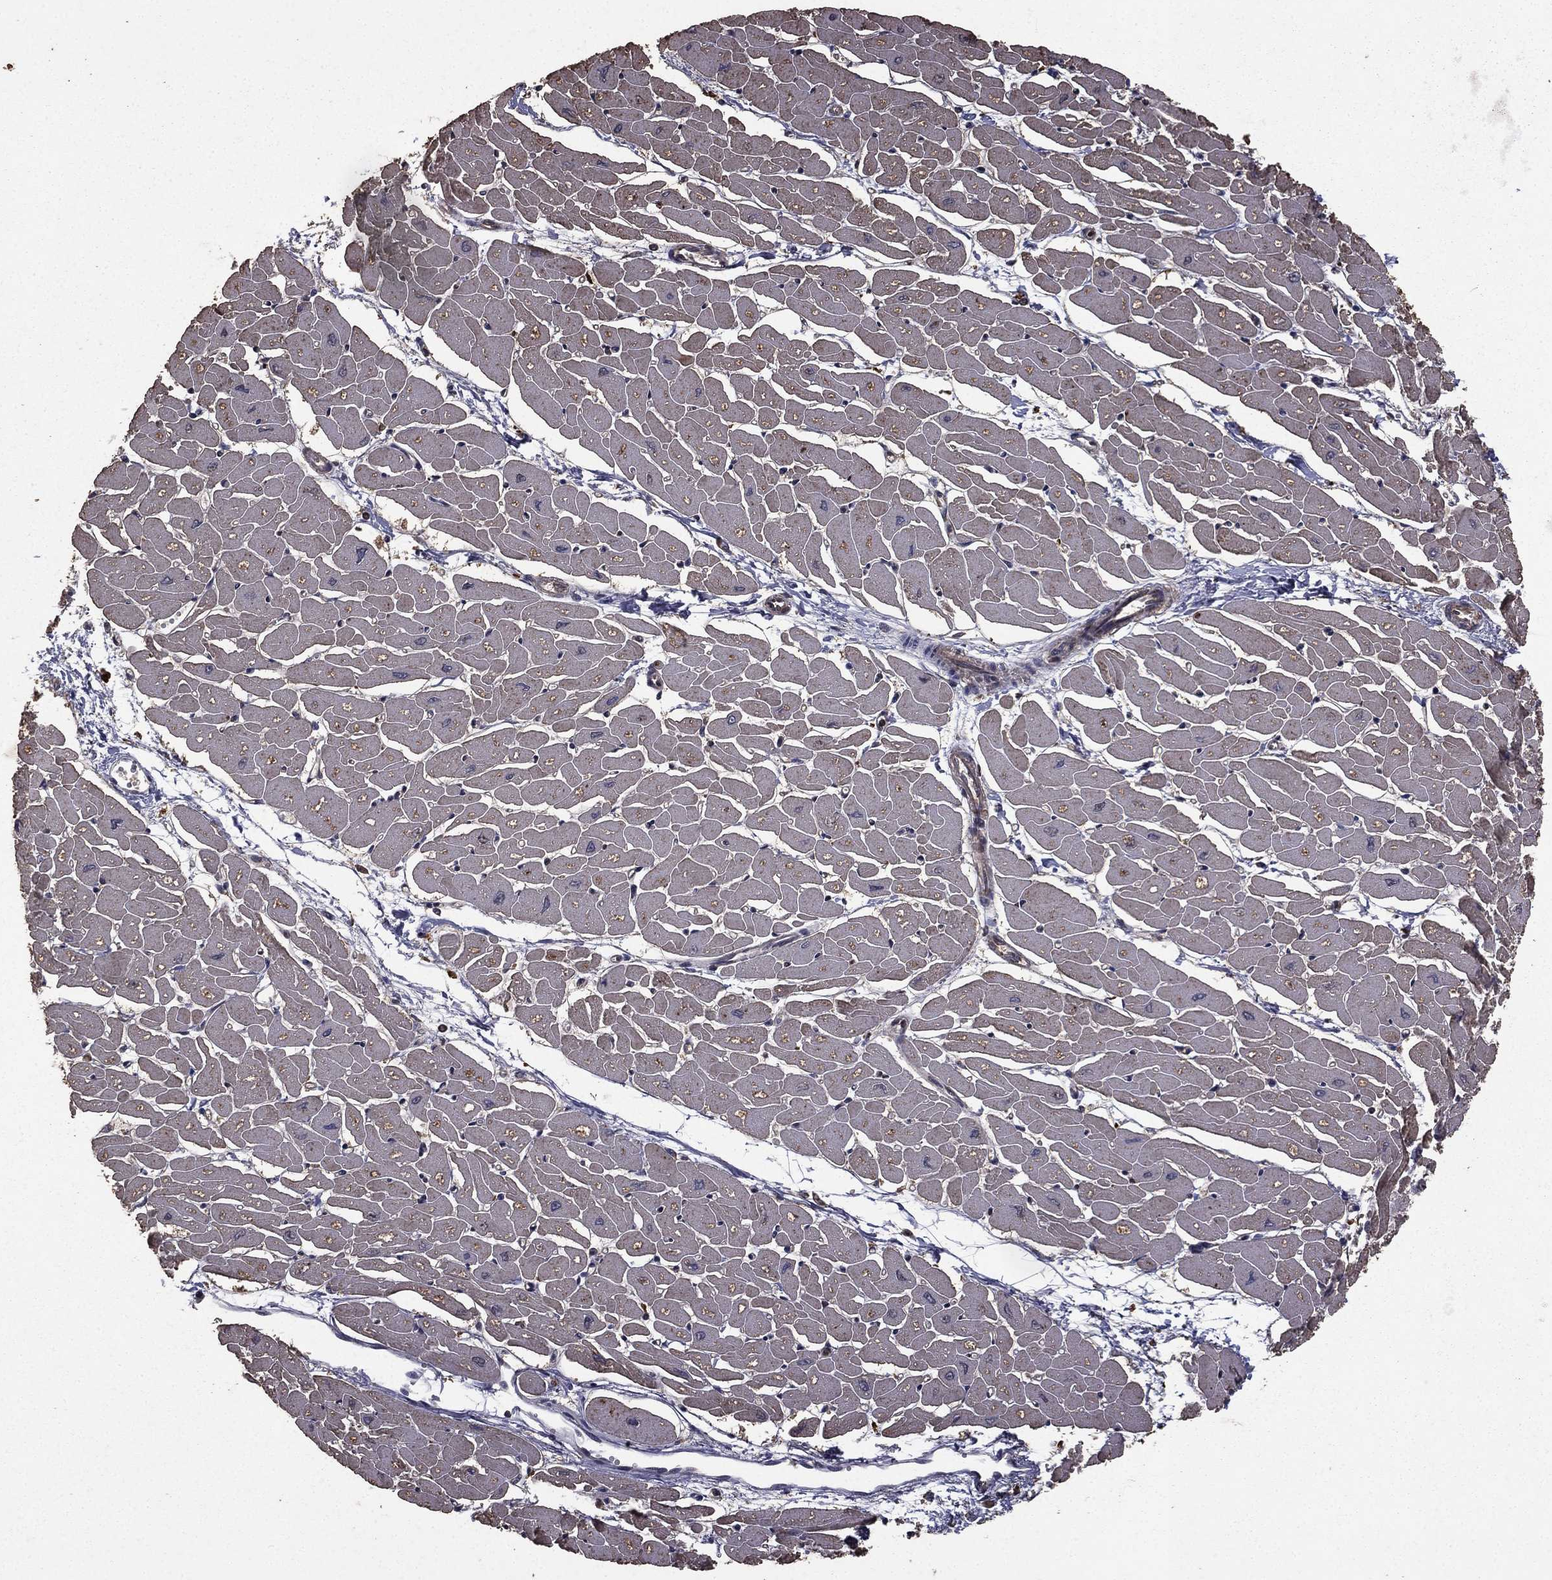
{"staining": {"intensity": "moderate", "quantity": ">75%", "location": "cytoplasmic/membranous"}, "tissue": "heart muscle", "cell_type": "Cardiomyocytes", "image_type": "normal", "snomed": [{"axis": "morphology", "description": "Normal tissue, NOS"}, {"axis": "topography", "description": "Heart"}], "caption": "Human heart muscle stained for a protein (brown) demonstrates moderate cytoplasmic/membranous positive staining in about >75% of cardiomyocytes.", "gene": "BIRC6", "patient": {"sex": "male", "age": 57}}